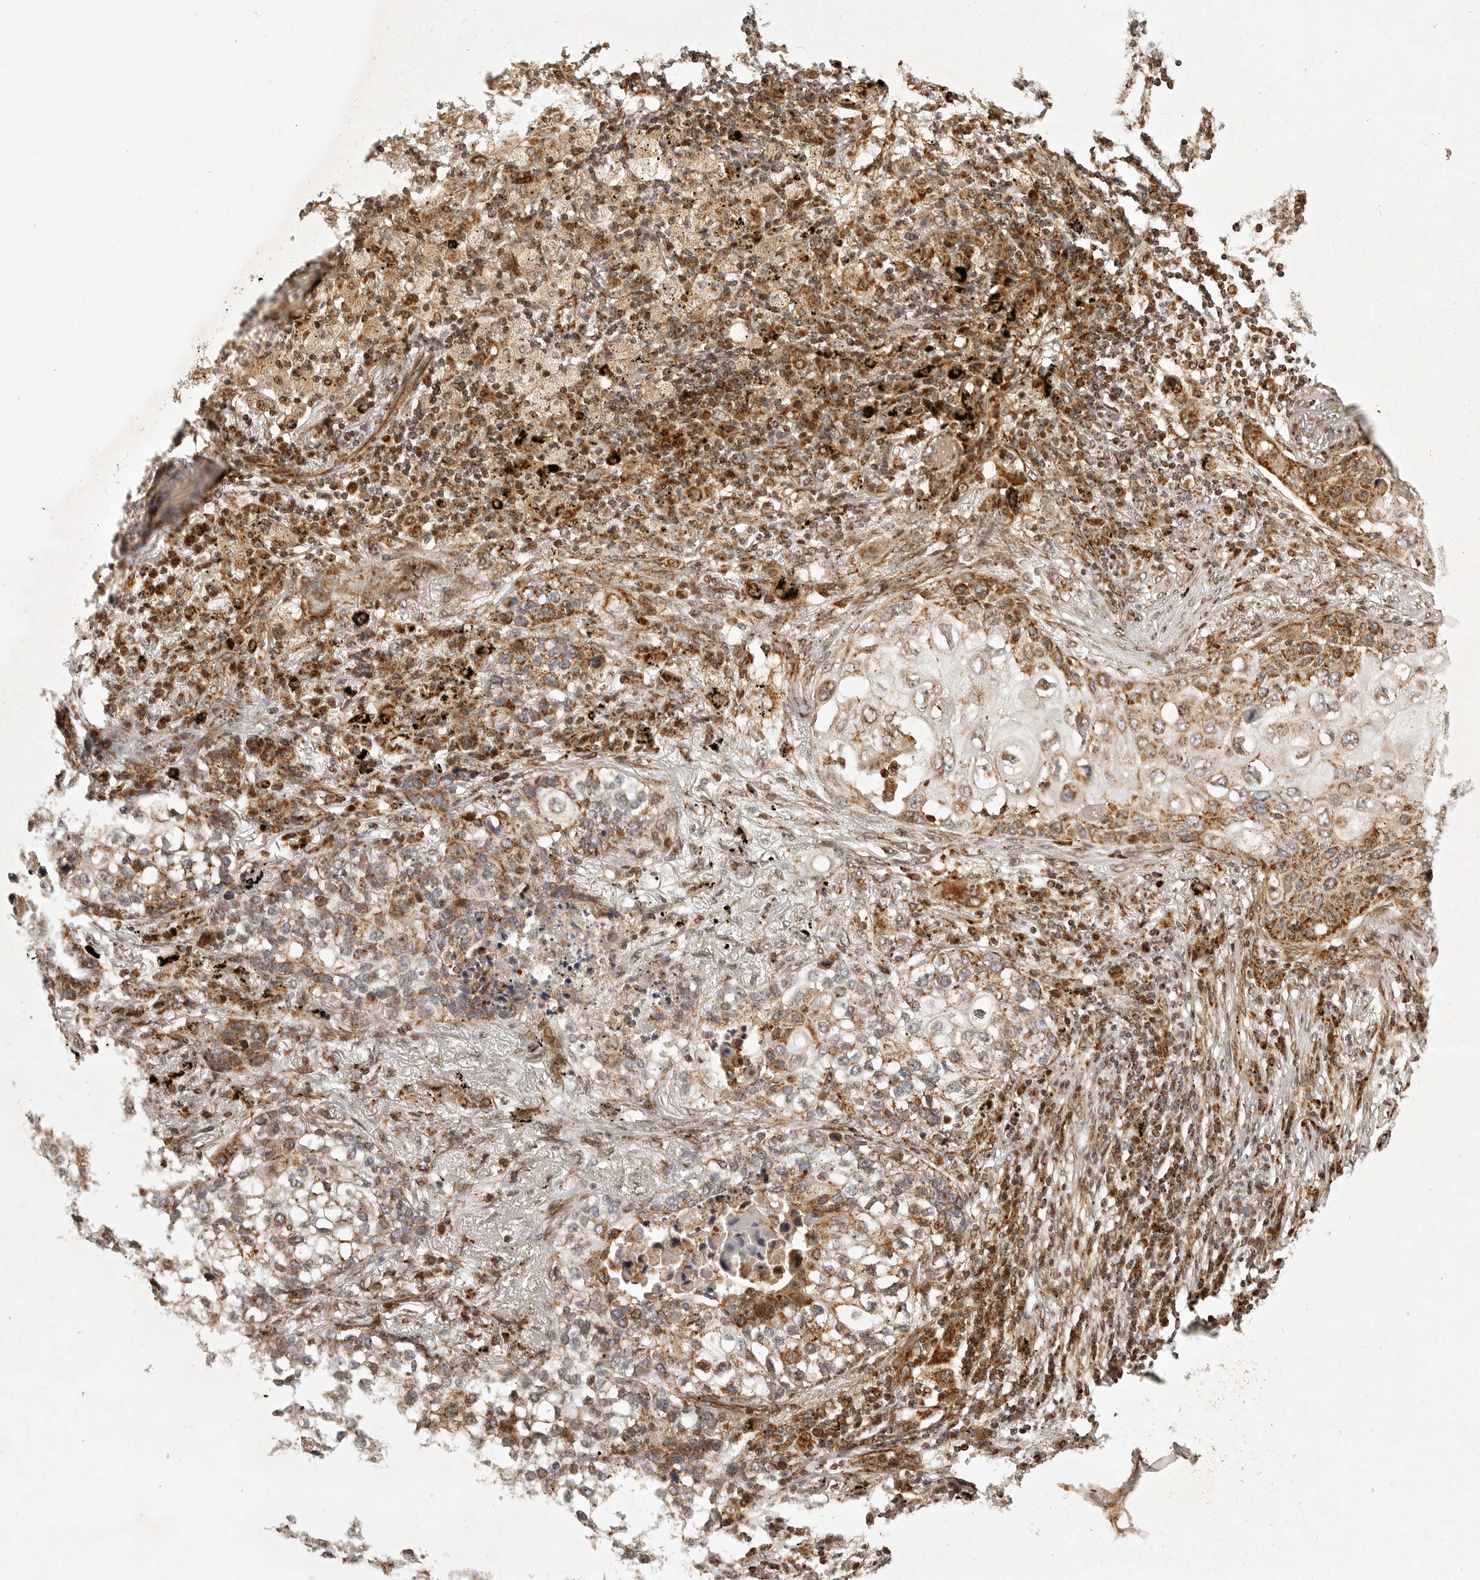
{"staining": {"intensity": "moderate", "quantity": ">75%", "location": "cytoplasmic/membranous"}, "tissue": "lung cancer", "cell_type": "Tumor cells", "image_type": "cancer", "snomed": [{"axis": "morphology", "description": "Squamous cell carcinoma, NOS"}, {"axis": "topography", "description": "Lung"}], "caption": "Protein staining of lung cancer tissue shows moderate cytoplasmic/membranous positivity in approximately >75% of tumor cells.", "gene": "NARS2", "patient": {"sex": "female", "age": 63}}